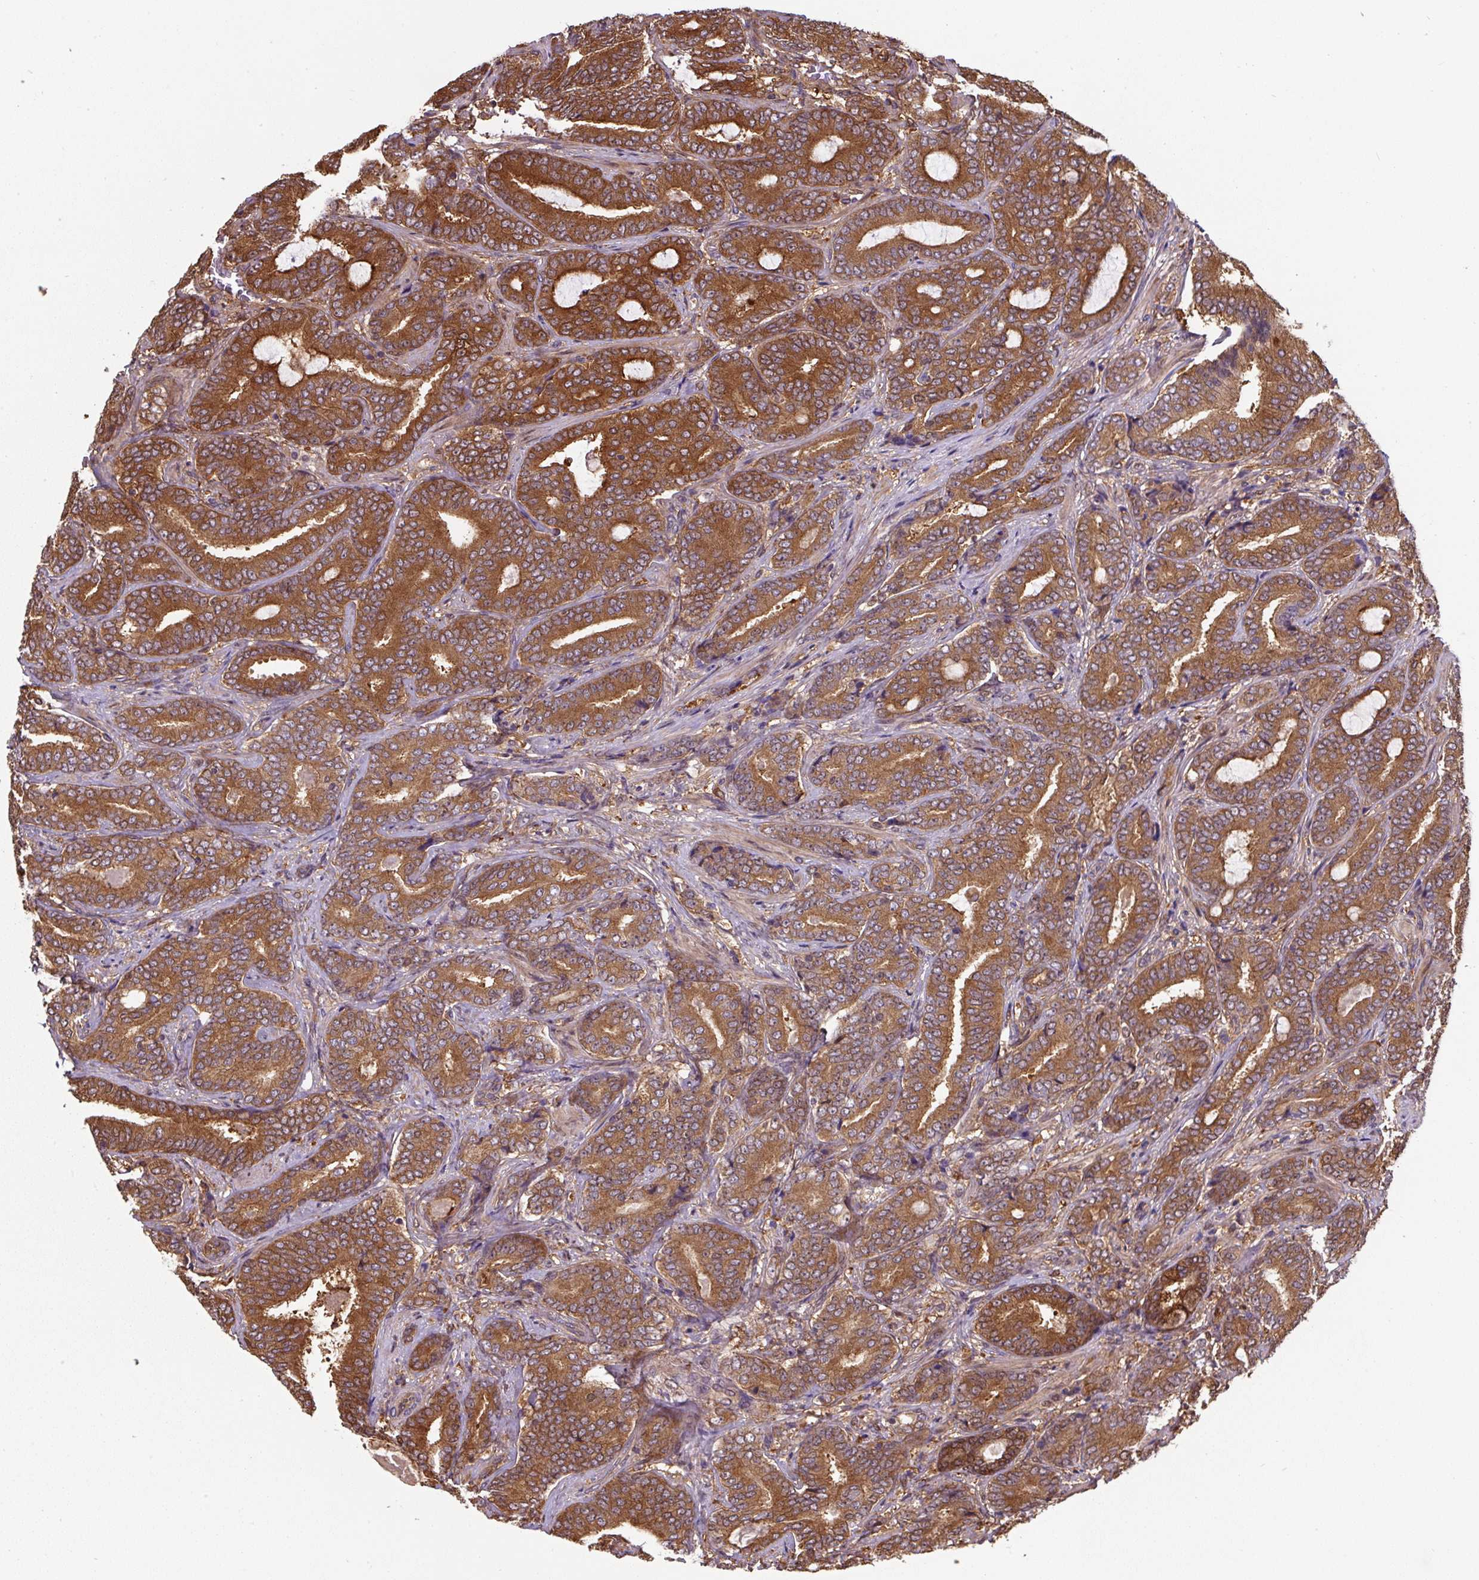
{"staining": {"intensity": "strong", "quantity": ">75%", "location": "cytoplasmic/membranous"}, "tissue": "prostate cancer", "cell_type": "Tumor cells", "image_type": "cancer", "snomed": [{"axis": "morphology", "description": "Adenocarcinoma, Low grade"}, {"axis": "topography", "description": "Prostate and seminal vesicle, NOS"}], "caption": "Immunohistochemical staining of human adenocarcinoma (low-grade) (prostate) exhibits high levels of strong cytoplasmic/membranous protein expression in approximately >75% of tumor cells.", "gene": "ST13", "patient": {"sex": "male", "age": 61}}